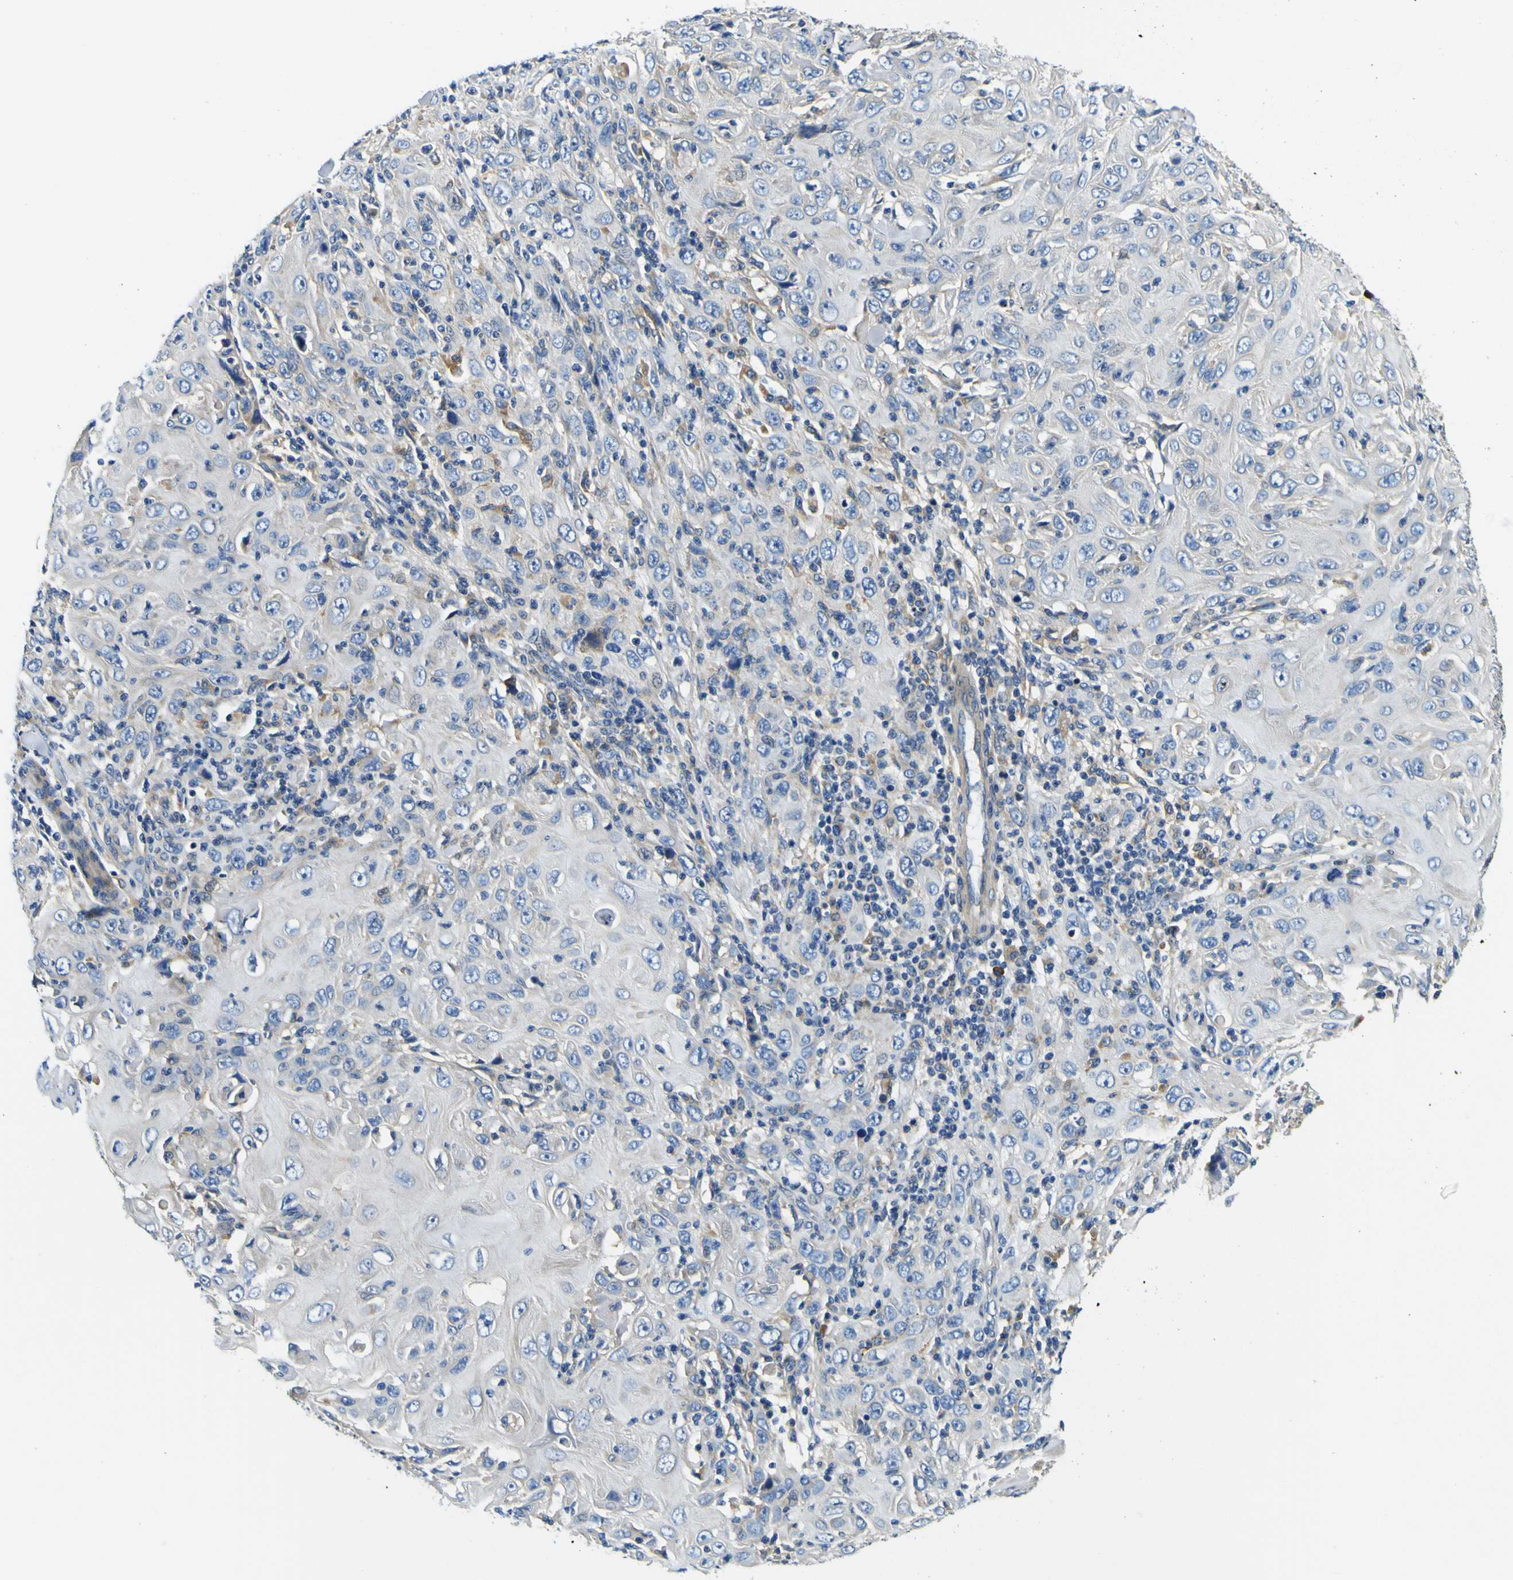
{"staining": {"intensity": "negative", "quantity": "none", "location": "none"}, "tissue": "skin cancer", "cell_type": "Tumor cells", "image_type": "cancer", "snomed": [{"axis": "morphology", "description": "Squamous cell carcinoma, NOS"}, {"axis": "topography", "description": "Skin"}], "caption": "Immunohistochemistry of human skin cancer (squamous cell carcinoma) reveals no expression in tumor cells.", "gene": "CLSTN1", "patient": {"sex": "female", "age": 88}}